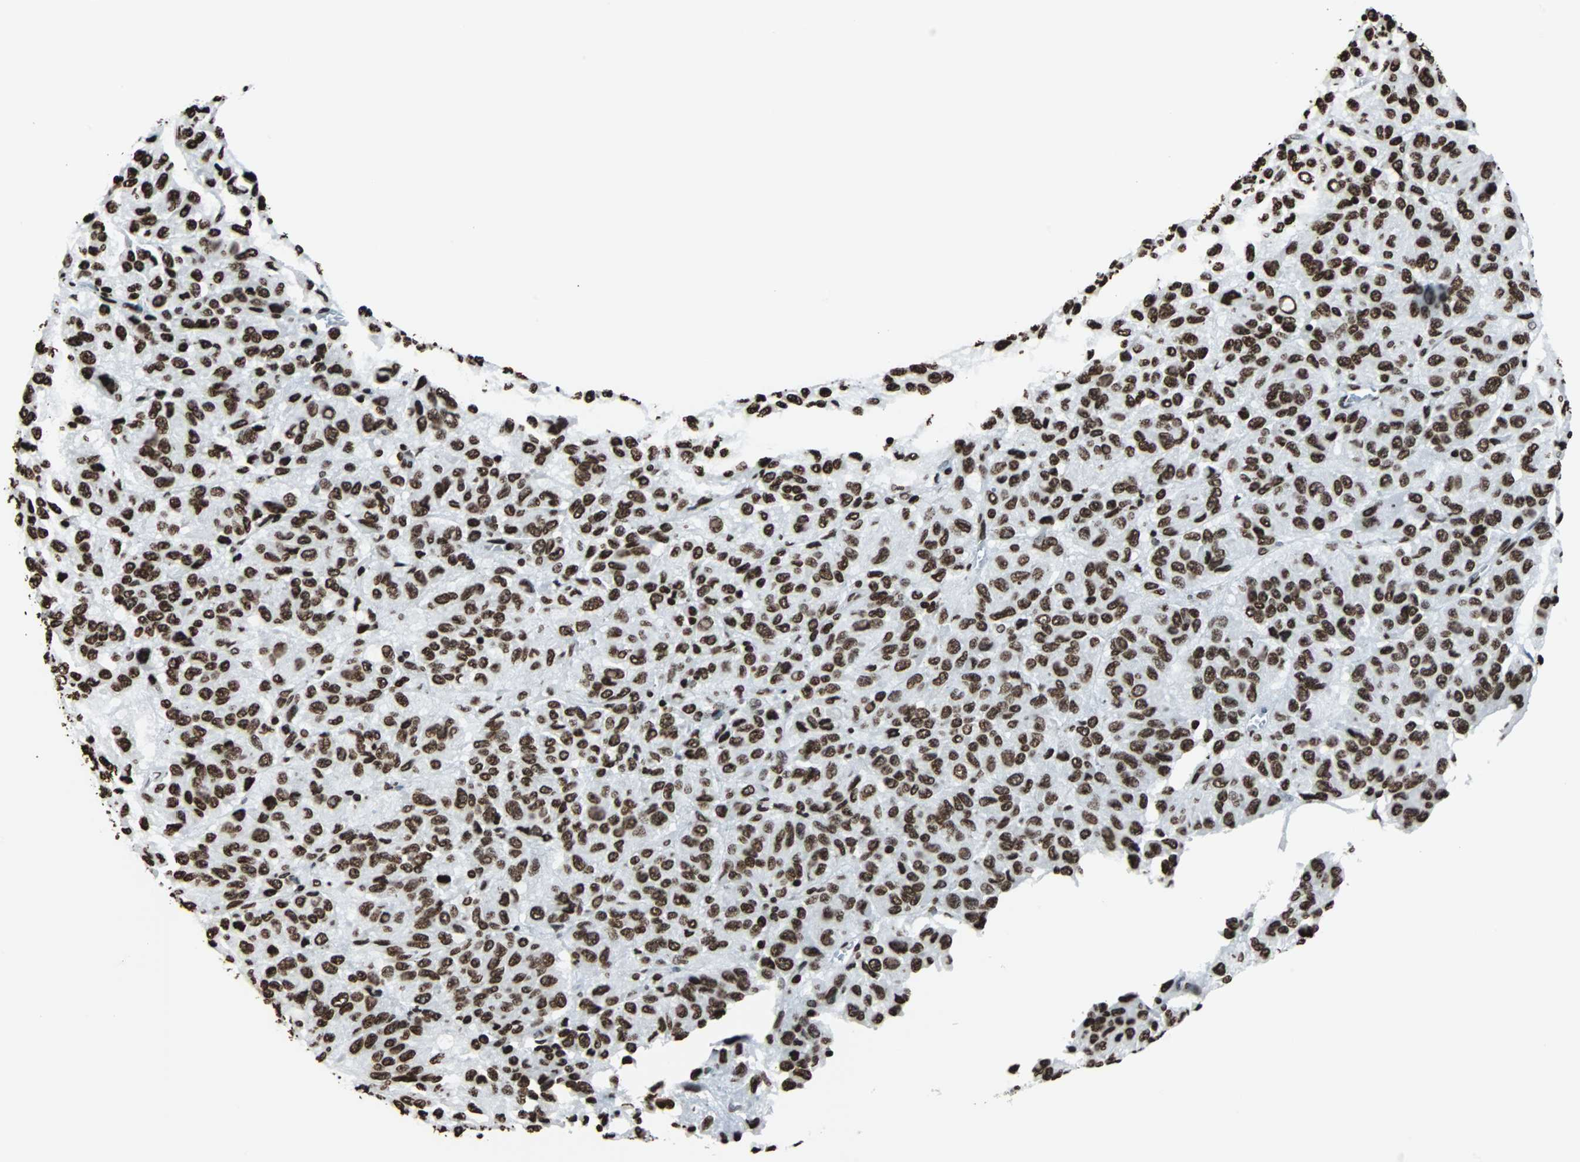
{"staining": {"intensity": "strong", "quantity": ">75%", "location": "nuclear"}, "tissue": "melanoma", "cell_type": "Tumor cells", "image_type": "cancer", "snomed": [{"axis": "morphology", "description": "Malignant melanoma, Metastatic site"}, {"axis": "topography", "description": "Lung"}], "caption": "A high amount of strong nuclear expression is identified in about >75% of tumor cells in malignant melanoma (metastatic site) tissue.", "gene": "H2BC18", "patient": {"sex": "male", "age": 64}}